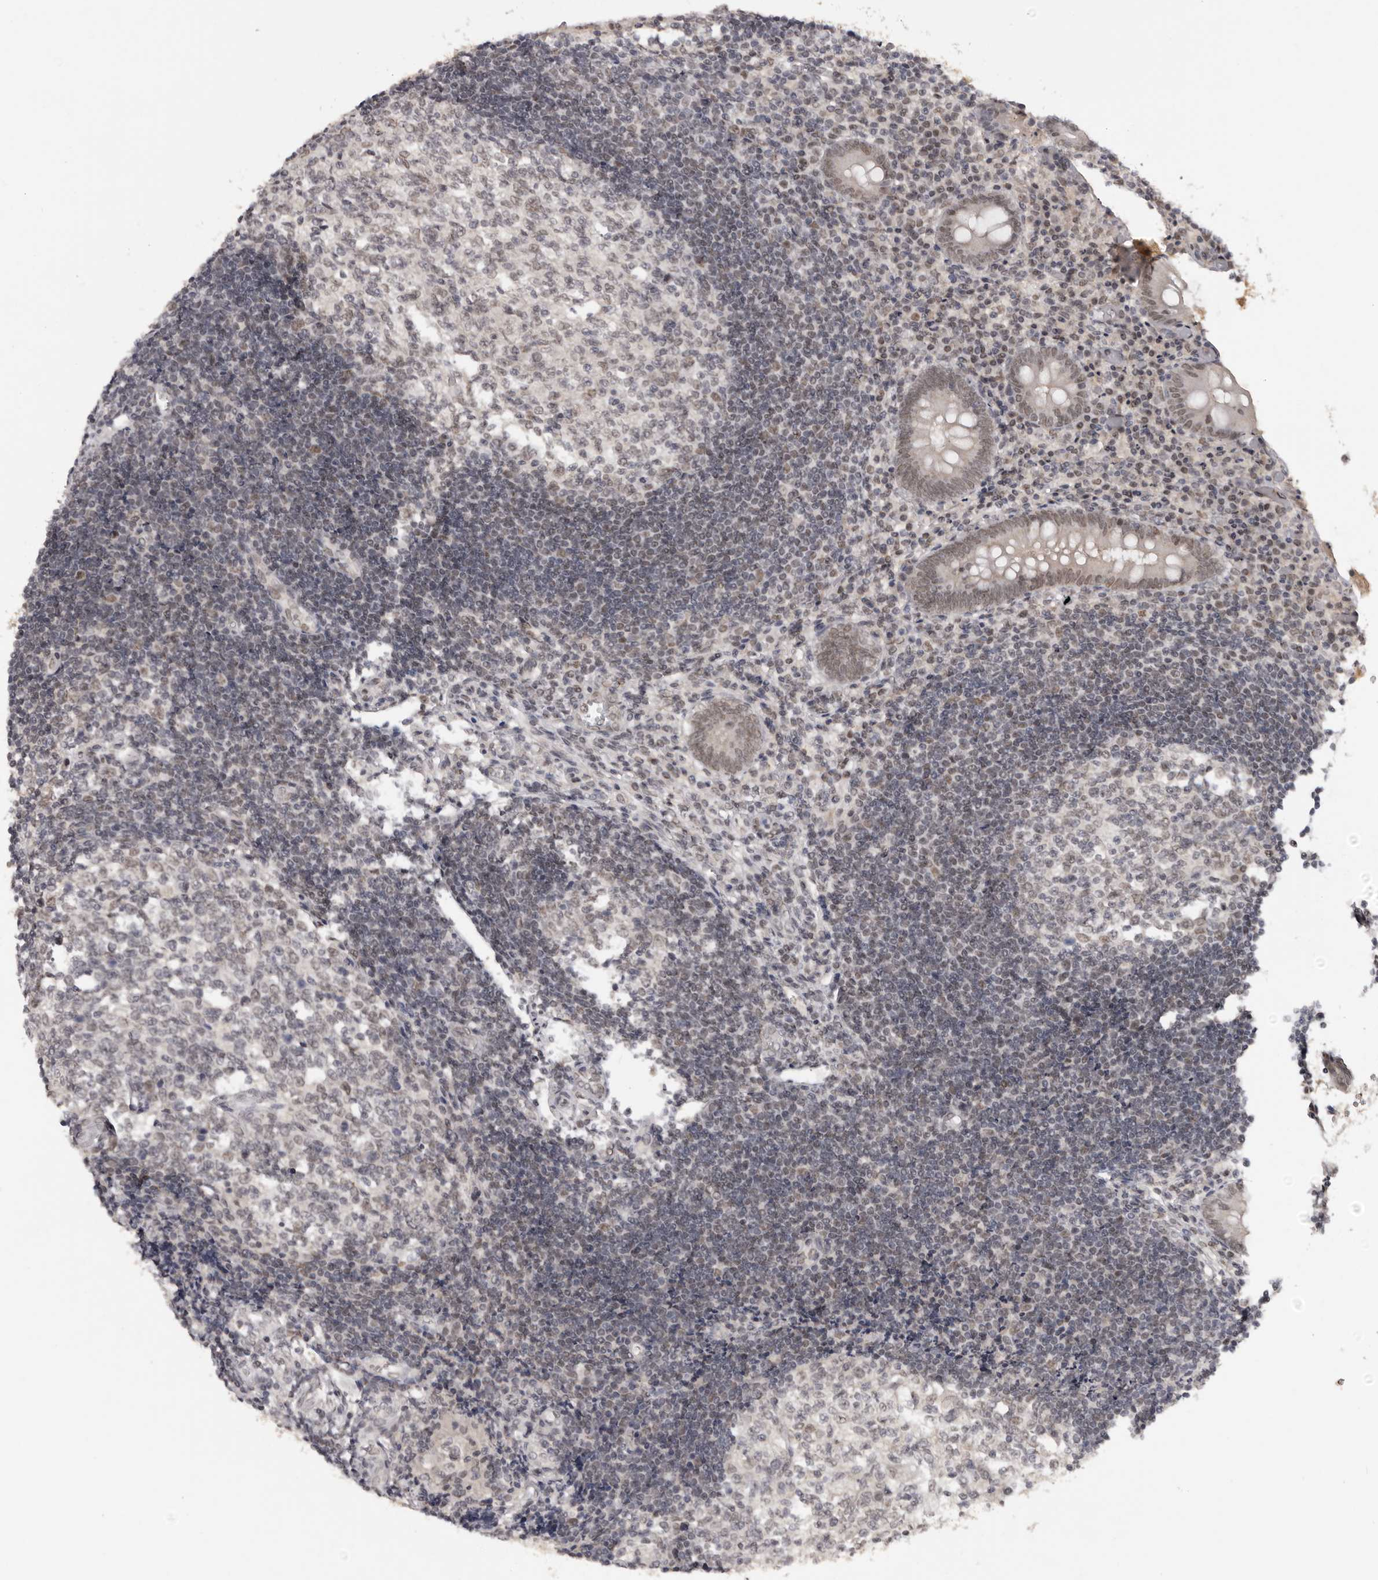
{"staining": {"intensity": "moderate", "quantity": ">75%", "location": "nuclear"}, "tissue": "appendix", "cell_type": "Glandular cells", "image_type": "normal", "snomed": [{"axis": "morphology", "description": "Normal tissue, NOS"}, {"axis": "topography", "description": "Appendix"}], "caption": "Immunohistochemistry of normal human appendix exhibits medium levels of moderate nuclear expression in approximately >75% of glandular cells. Nuclei are stained in blue.", "gene": "SRCAP", "patient": {"sex": "female", "age": 17}}